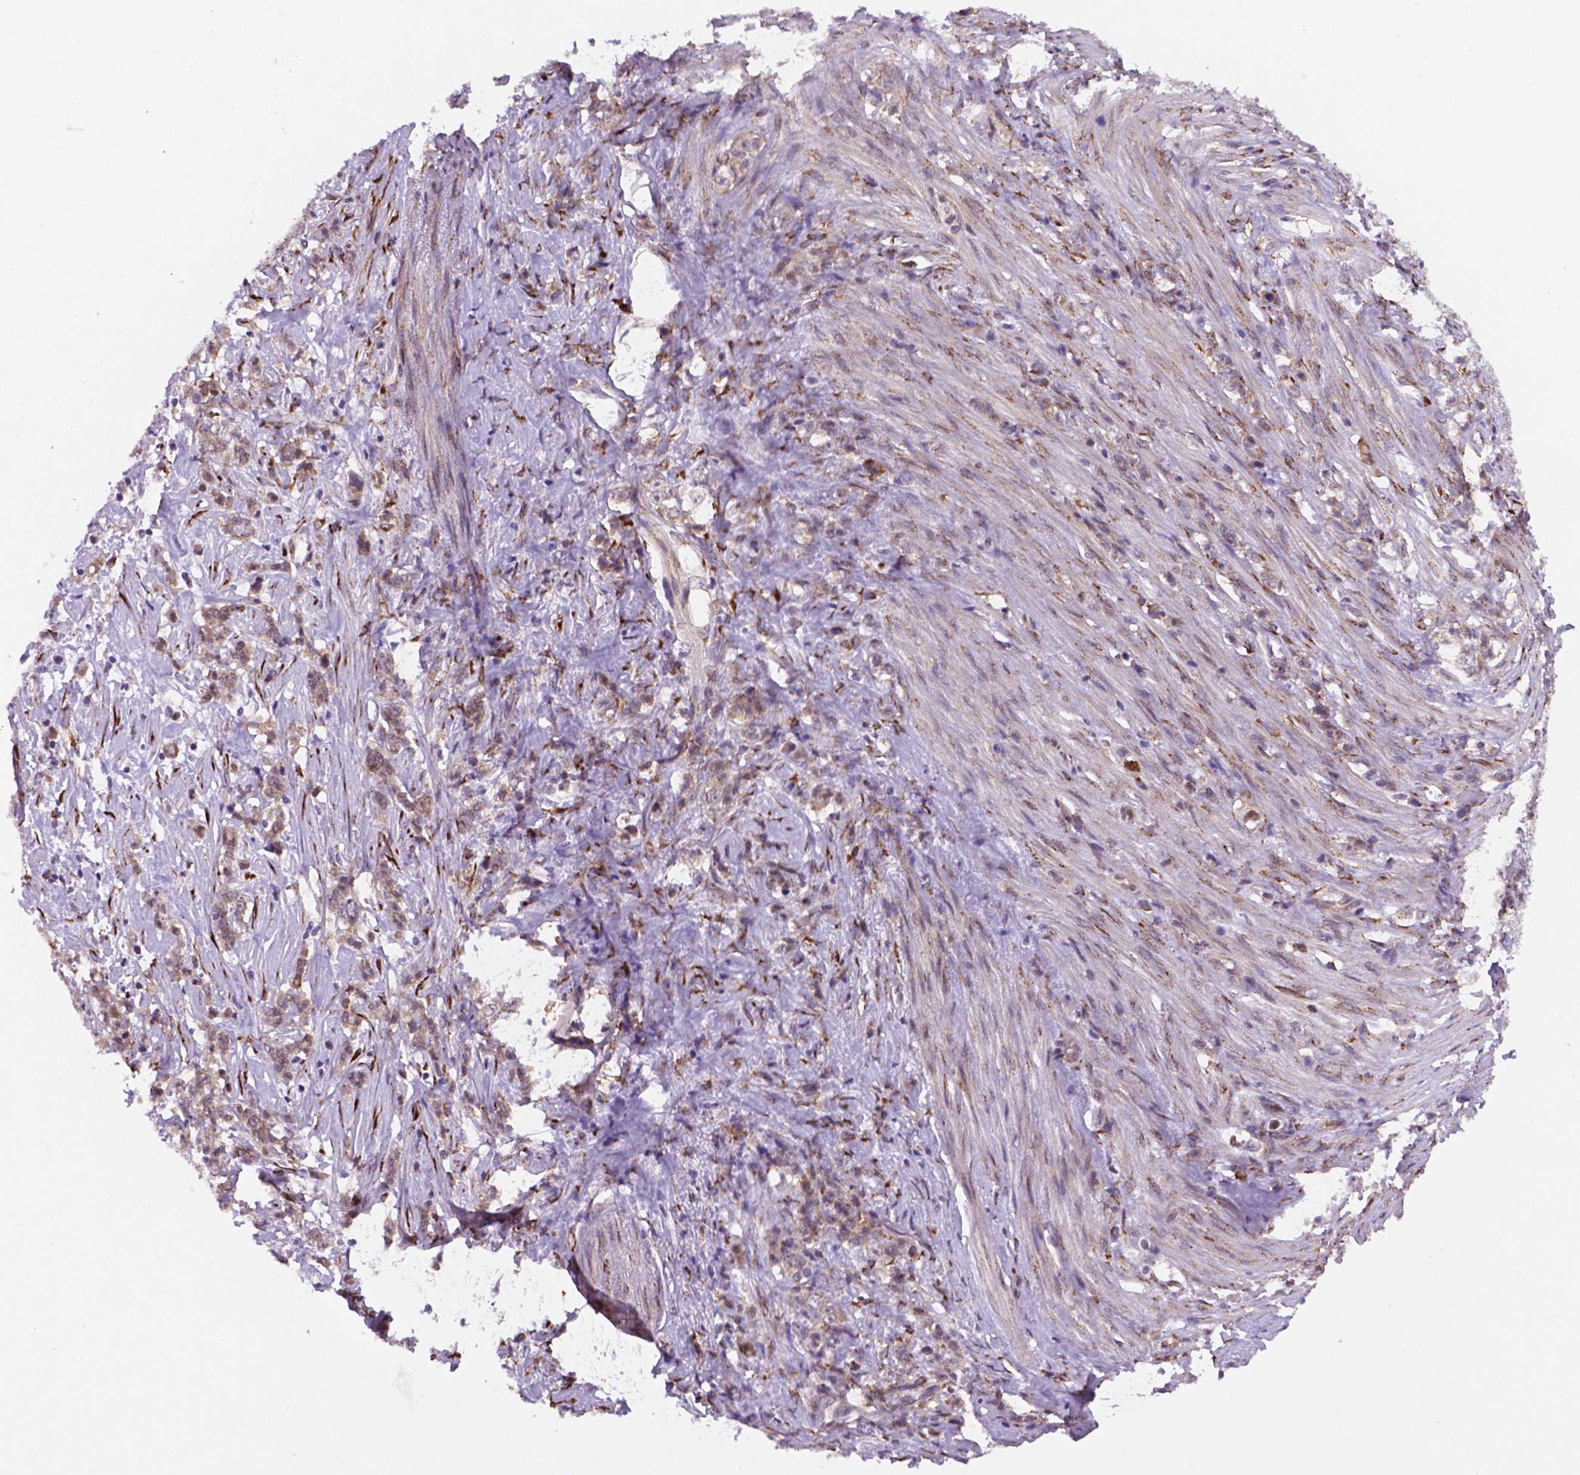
{"staining": {"intensity": "weak", "quantity": "25%-75%", "location": "cytoplasmic/membranous"}, "tissue": "stomach cancer", "cell_type": "Tumor cells", "image_type": "cancer", "snomed": [{"axis": "morphology", "description": "Adenocarcinoma, NOS"}, {"axis": "topography", "description": "Stomach, lower"}], "caption": "A micrograph of stomach cancer (adenocarcinoma) stained for a protein demonstrates weak cytoplasmic/membranous brown staining in tumor cells. The staining is performed using DAB (3,3'-diaminobenzidine) brown chromogen to label protein expression. The nuclei are counter-stained blue using hematoxylin.", "gene": "FNIP1", "patient": {"sex": "male", "age": 88}}